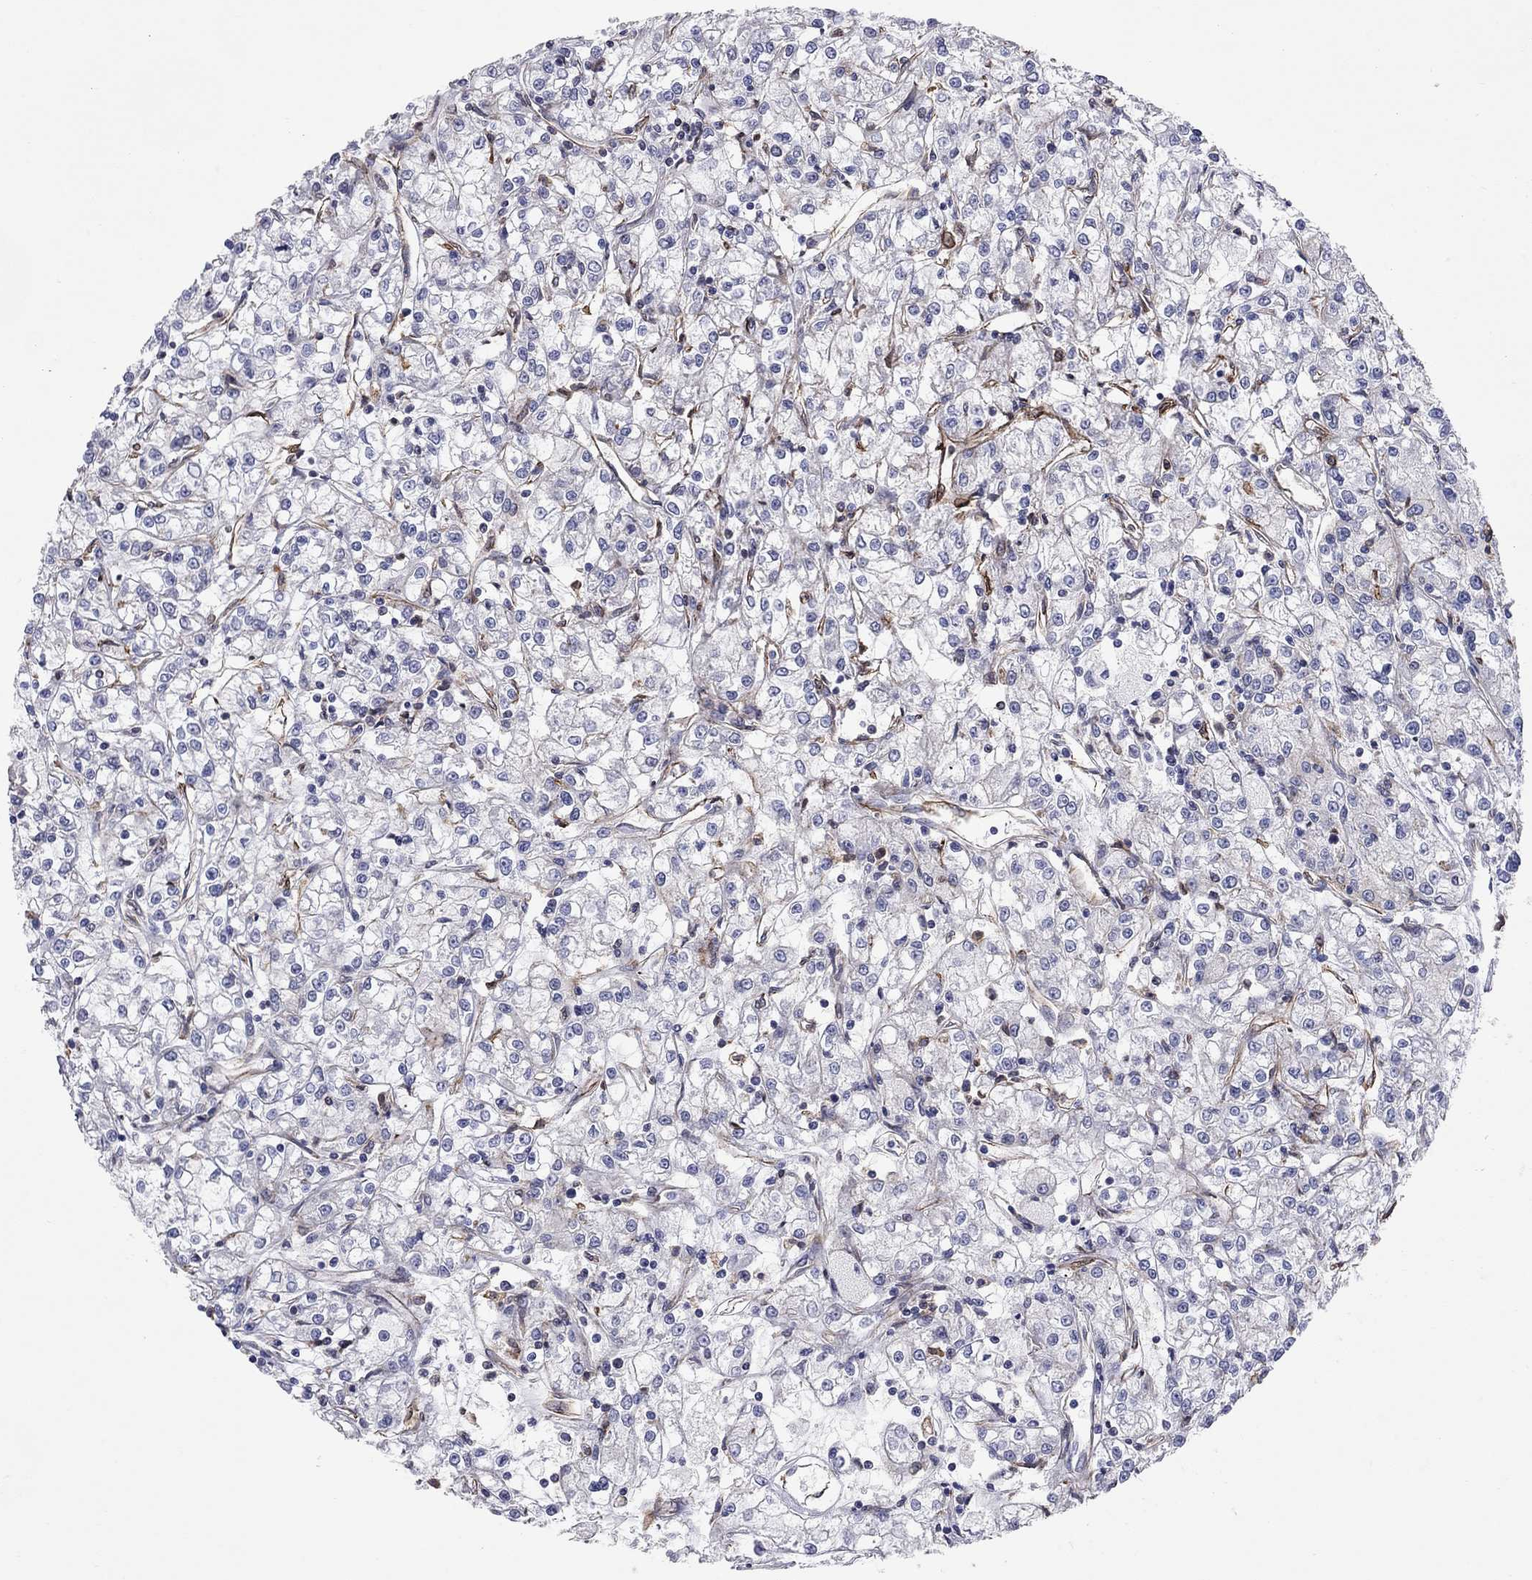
{"staining": {"intensity": "moderate", "quantity": "<25%", "location": "cytoplasmic/membranous"}, "tissue": "renal cancer", "cell_type": "Tumor cells", "image_type": "cancer", "snomed": [{"axis": "morphology", "description": "Adenocarcinoma, NOS"}, {"axis": "topography", "description": "Kidney"}], "caption": "Protein analysis of adenocarcinoma (renal) tissue shows moderate cytoplasmic/membranous expression in approximately <25% of tumor cells.", "gene": "BICDL2", "patient": {"sex": "female", "age": 59}}